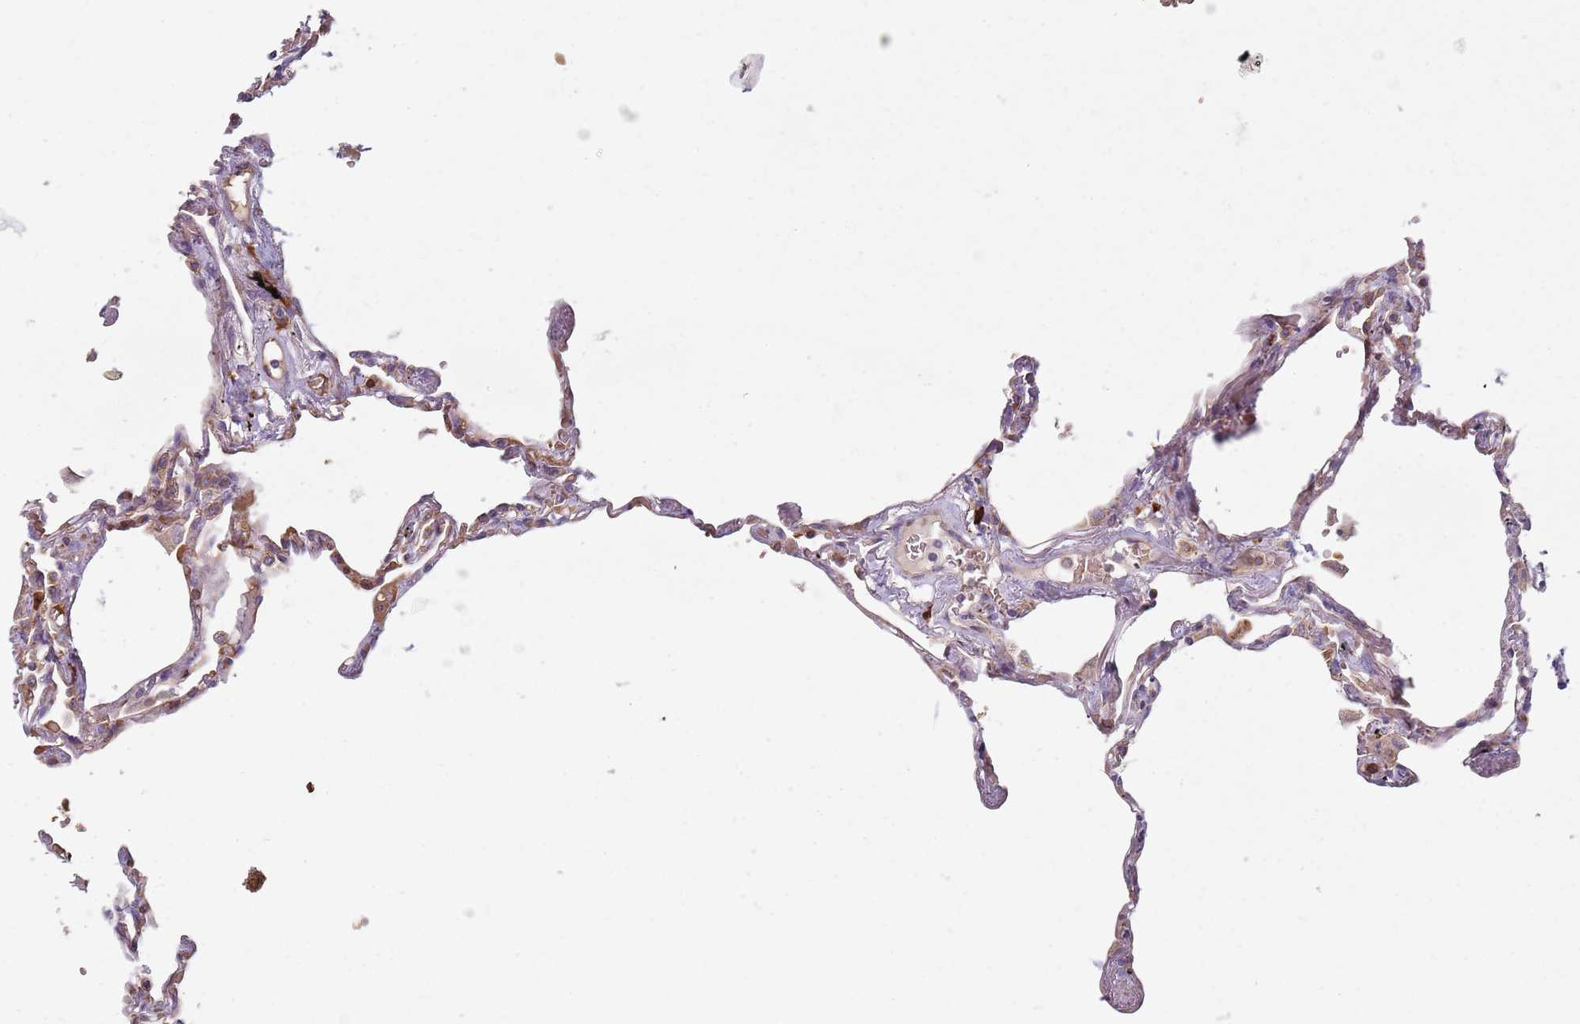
{"staining": {"intensity": "weak", "quantity": "25%-75%", "location": "cytoplasmic/membranous"}, "tissue": "lung", "cell_type": "Alveolar cells", "image_type": "normal", "snomed": [{"axis": "morphology", "description": "Normal tissue, NOS"}, {"axis": "topography", "description": "Lung"}], "caption": "Alveolar cells demonstrate low levels of weak cytoplasmic/membranous staining in approximately 25%-75% of cells in unremarkable human lung.", "gene": "SPATA2", "patient": {"sex": "female", "age": 67}}